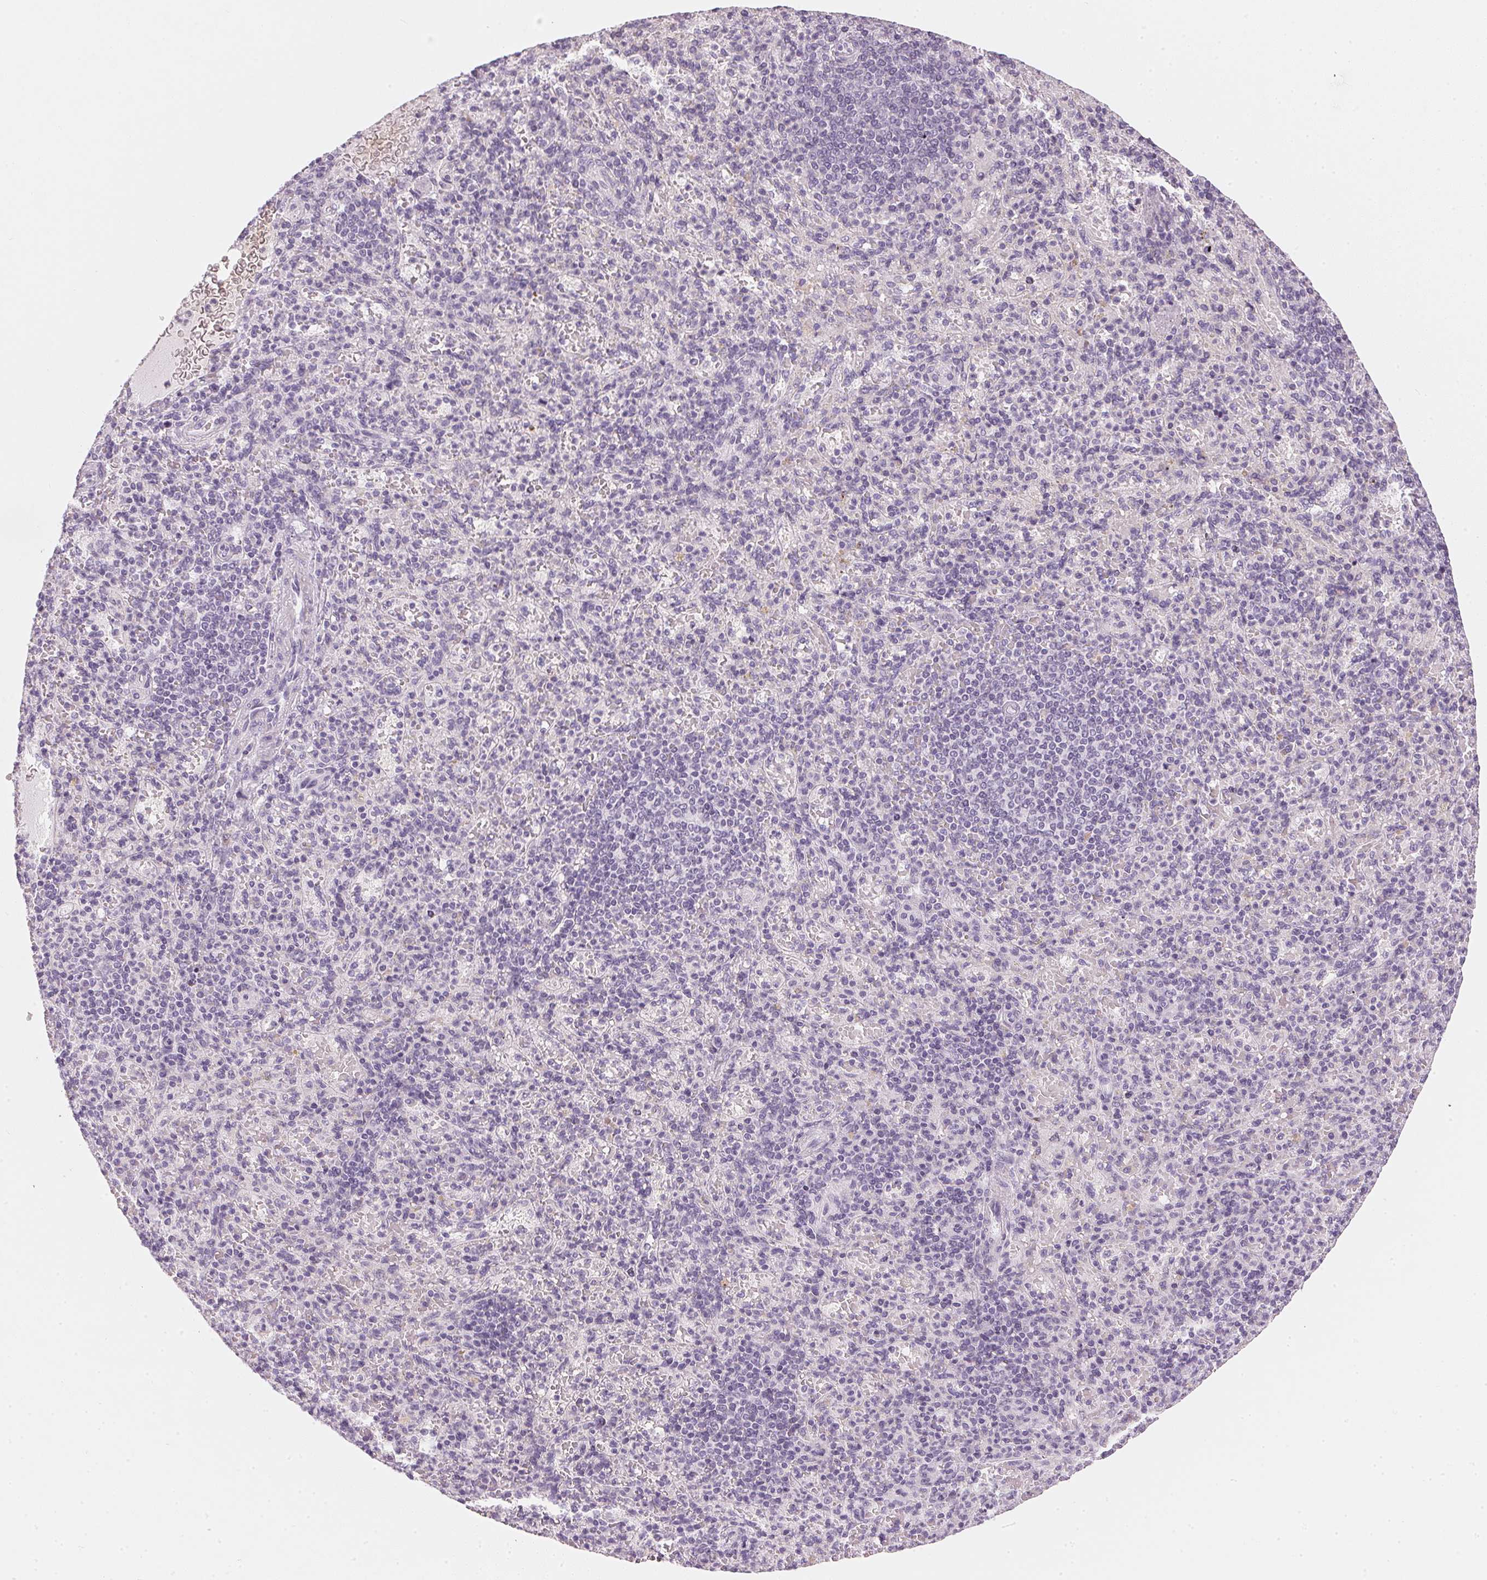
{"staining": {"intensity": "negative", "quantity": "none", "location": "none"}, "tissue": "spleen", "cell_type": "Cells in red pulp", "image_type": "normal", "snomed": [{"axis": "morphology", "description": "Normal tissue, NOS"}, {"axis": "topography", "description": "Spleen"}], "caption": "Immunohistochemical staining of benign spleen demonstrates no significant expression in cells in red pulp. (DAB (3,3'-diaminobenzidine) IHC visualized using brightfield microscopy, high magnification).", "gene": "CHST4", "patient": {"sex": "female", "age": 74}}